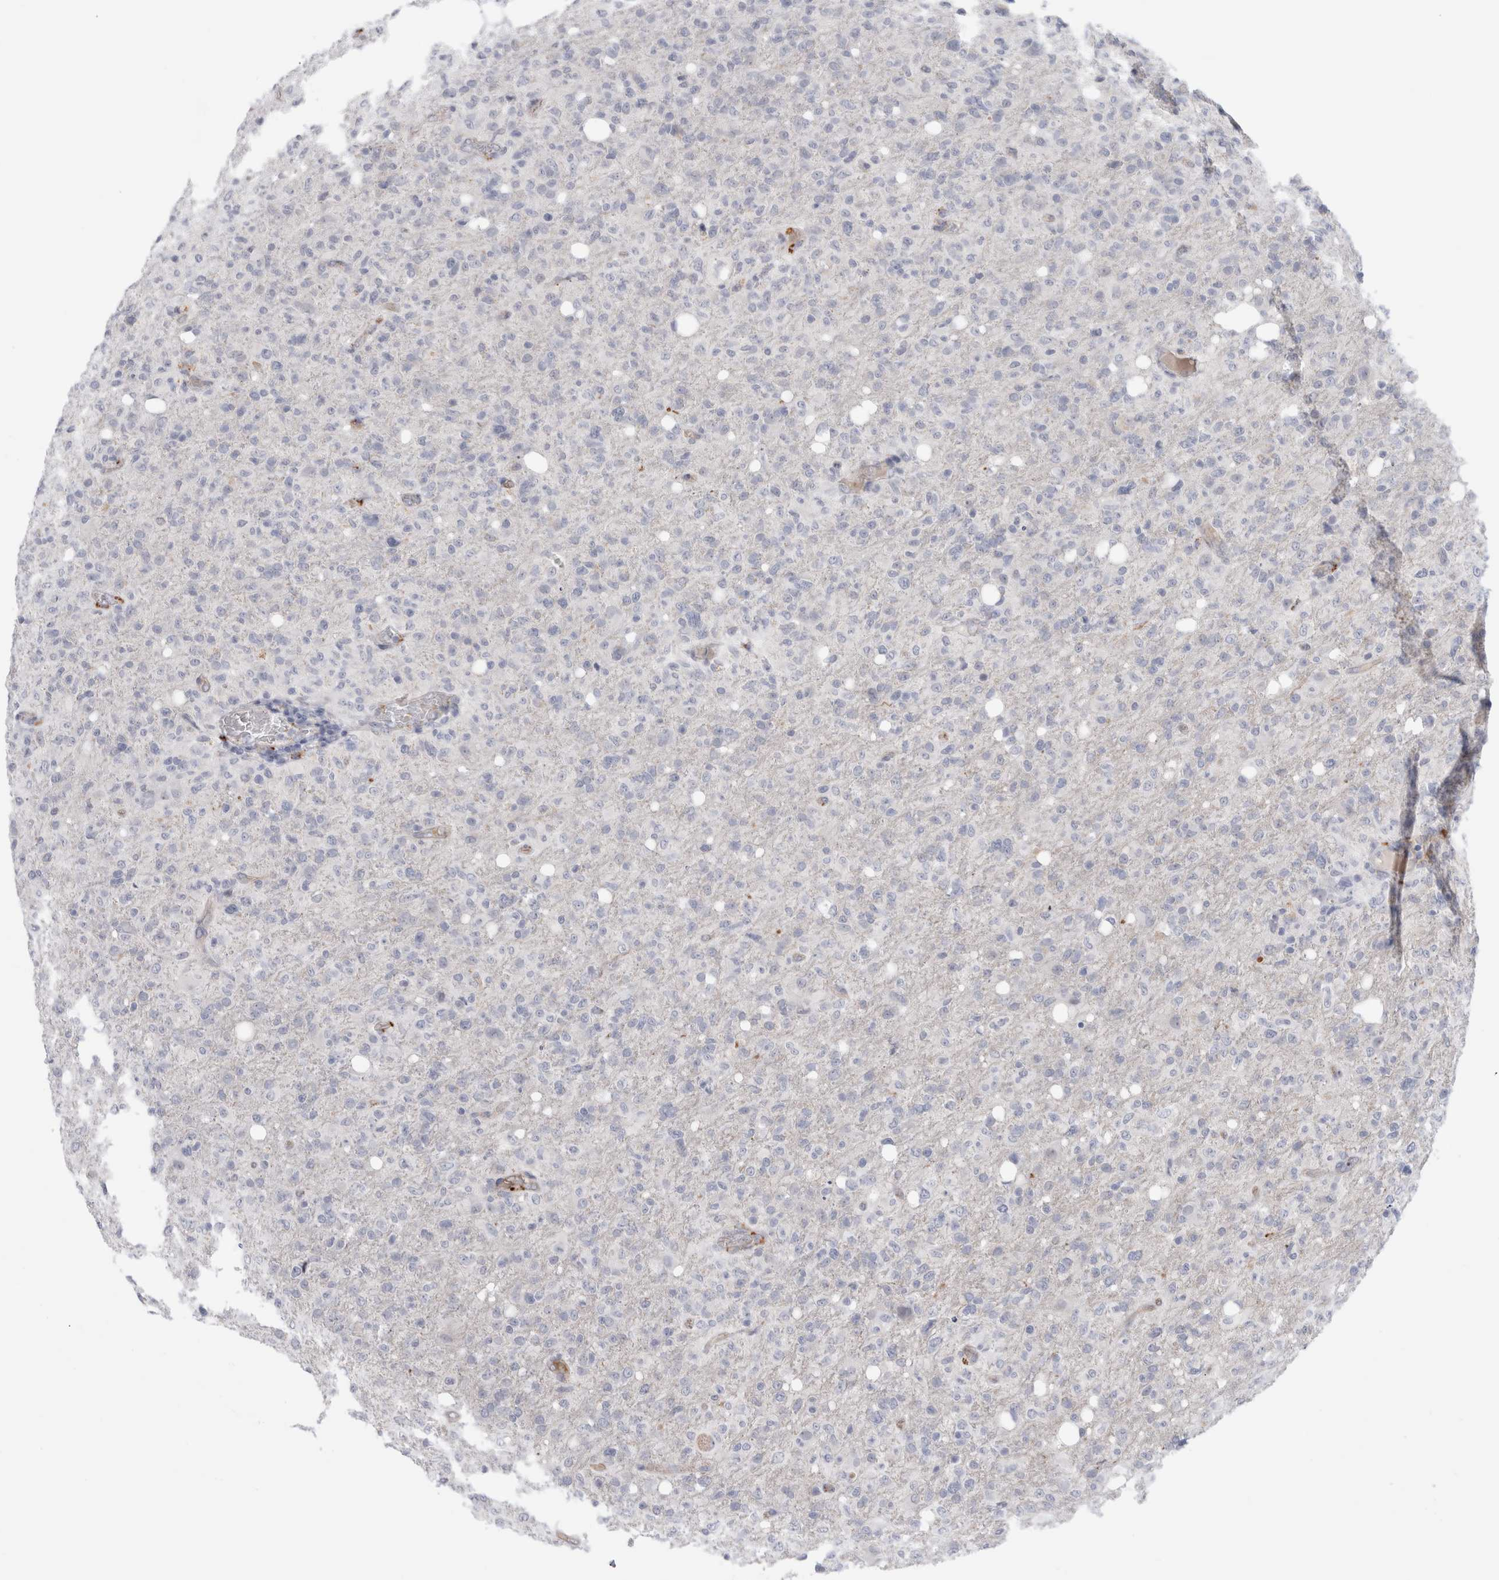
{"staining": {"intensity": "negative", "quantity": "none", "location": "none"}, "tissue": "glioma", "cell_type": "Tumor cells", "image_type": "cancer", "snomed": [{"axis": "morphology", "description": "Glioma, malignant, High grade"}, {"axis": "topography", "description": "Brain"}], "caption": "Glioma was stained to show a protein in brown. There is no significant staining in tumor cells. (DAB (3,3'-diaminobenzidine) immunohistochemistry (IHC) visualized using brightfield microscopy, high magnification).", "gene": "ANKMY1", "patient": {"sex": "female", "age": 57}}